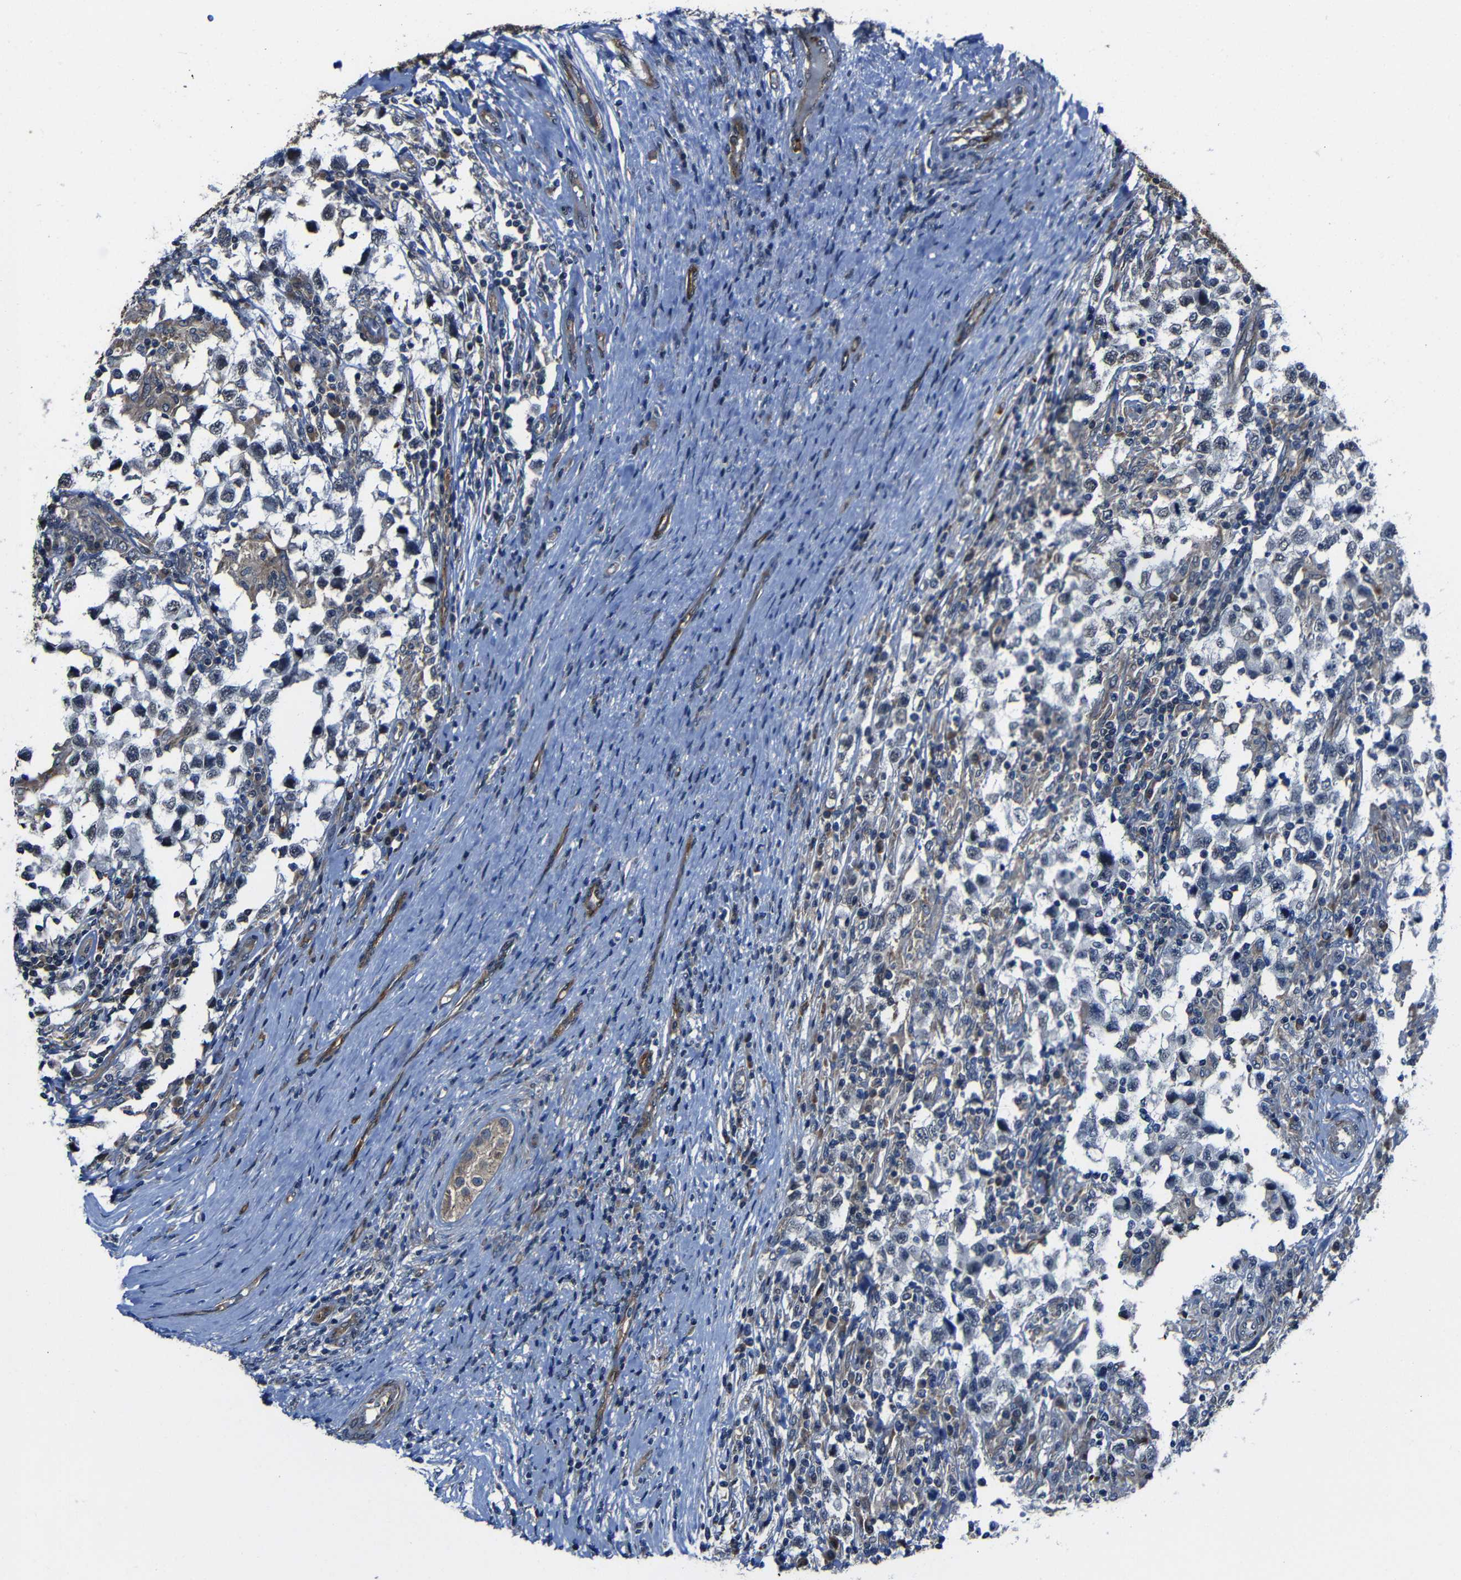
{"staining": {"intensity": "weak", "quantity": "<25%", "location": "cytoplasmic/membranous"}, "tissue": "testis cancer", "cell_type": "Tumor cells", "image_type": "cancer", "snomed": [{"axis": "morphology", "description": "Carcinoma, Embryonal, NOS"}, {"axis": "topography", "description": "Testis"}], "caption": "The IHC micrograph has no significant positivity in tumor cells of embryonal carcinoma (testis) tissue. (DAB (3,3'-diaminobenzidine) immunohistochemistry visualized using brightfield microscopy, high magnification).", "gene": "KIAA0513", "patient": {"sex": "male", "age": 21}}